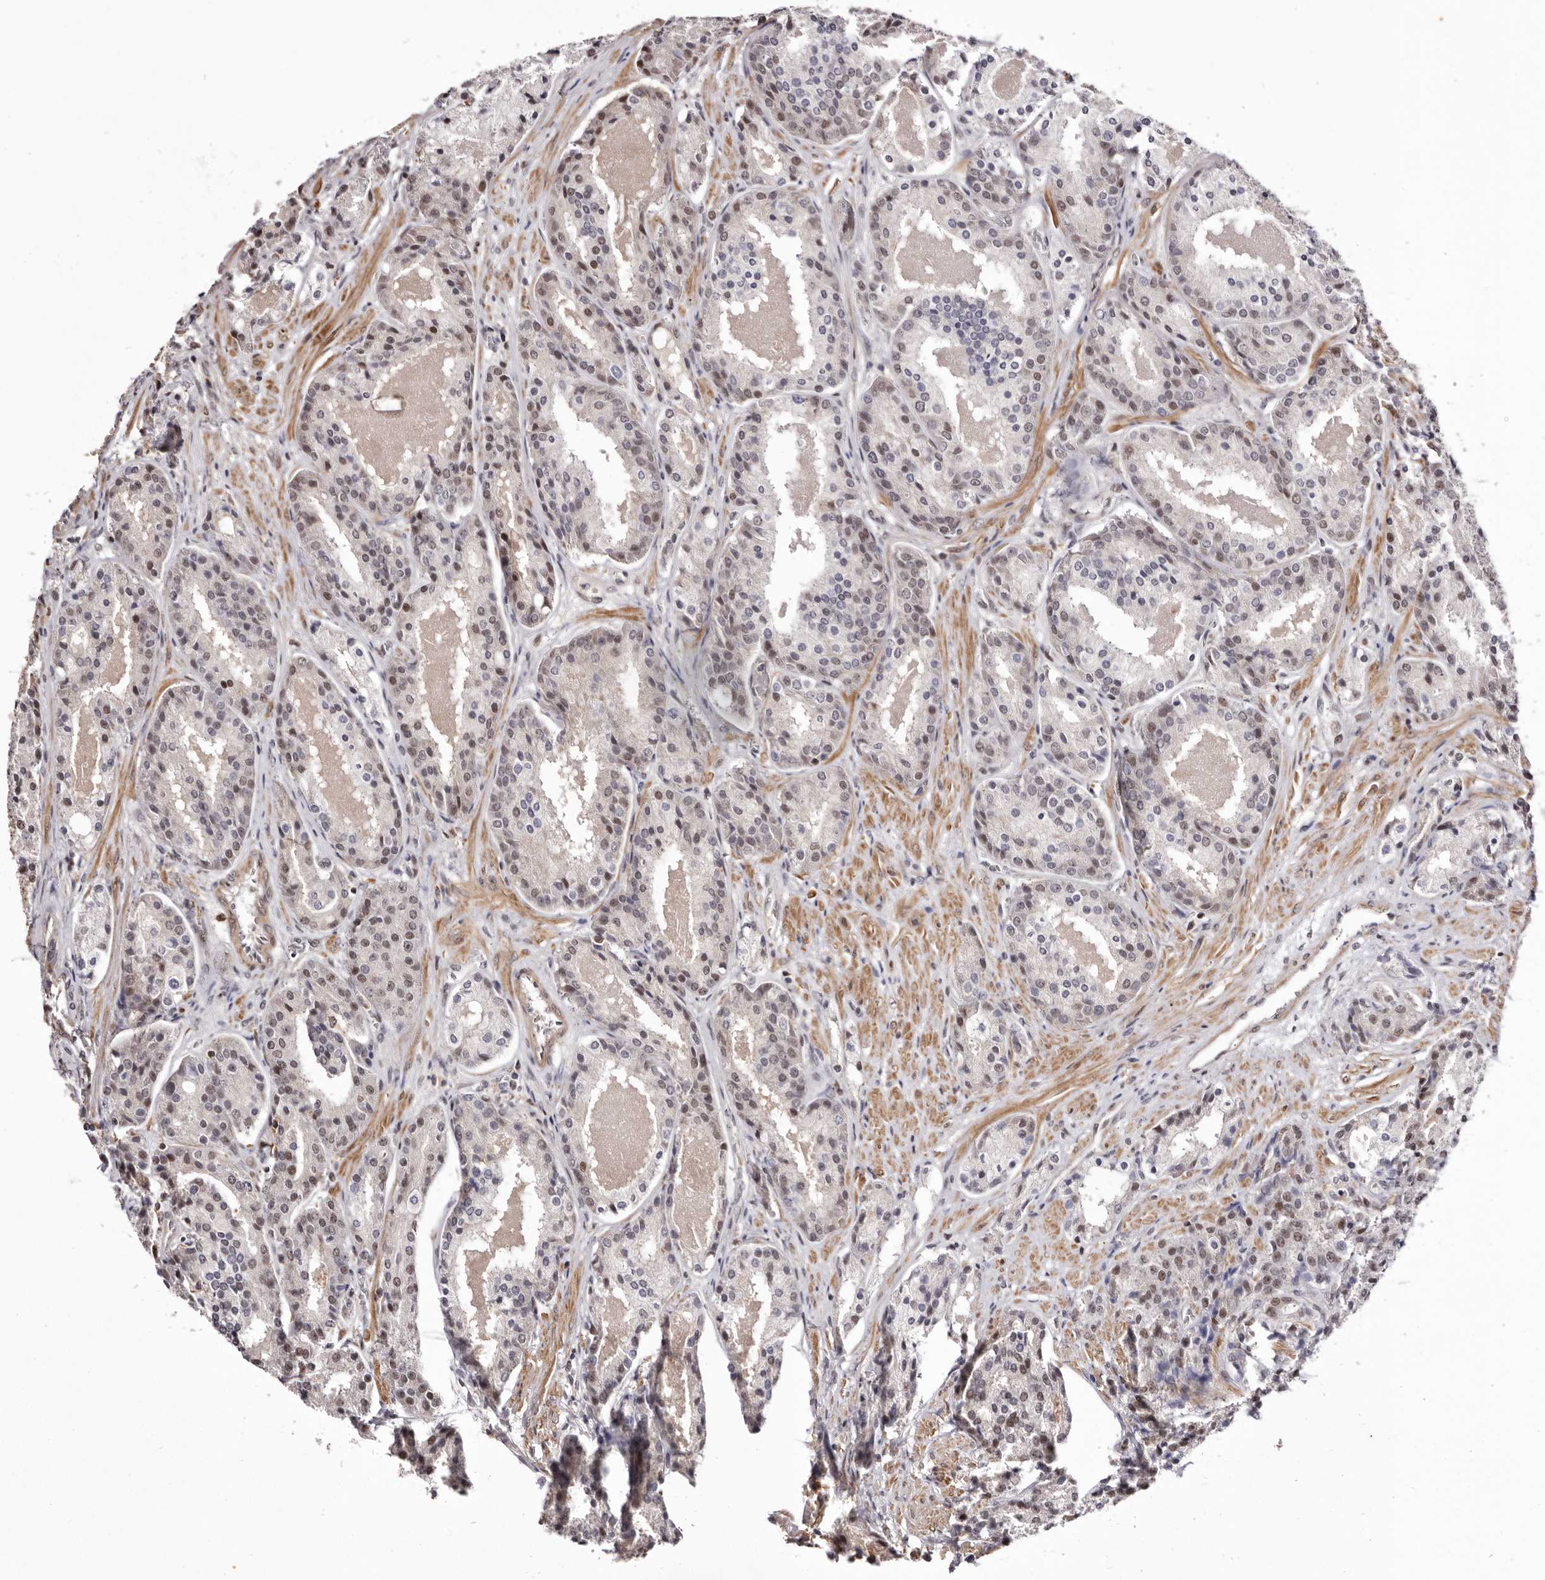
{"staining": {"intensity": "weak", "quantity": "<25%", "location": "nuclear"}, "tissue": "prostate cancer", "cell_type": "Tumor cells", "image_type": "cancer", "snomed": [{"axis": "morphology", "description": "Adenocarcinoma, High grade"}, {"axis": "topography", "description": "Prostate"}], "caption": "The histopathology image reveals no staining of tumor cells in prostate cancer. Nuclei are stained in blue.", "gene": "FBXO5", "patient": {"sex": "male", "age": 60}}